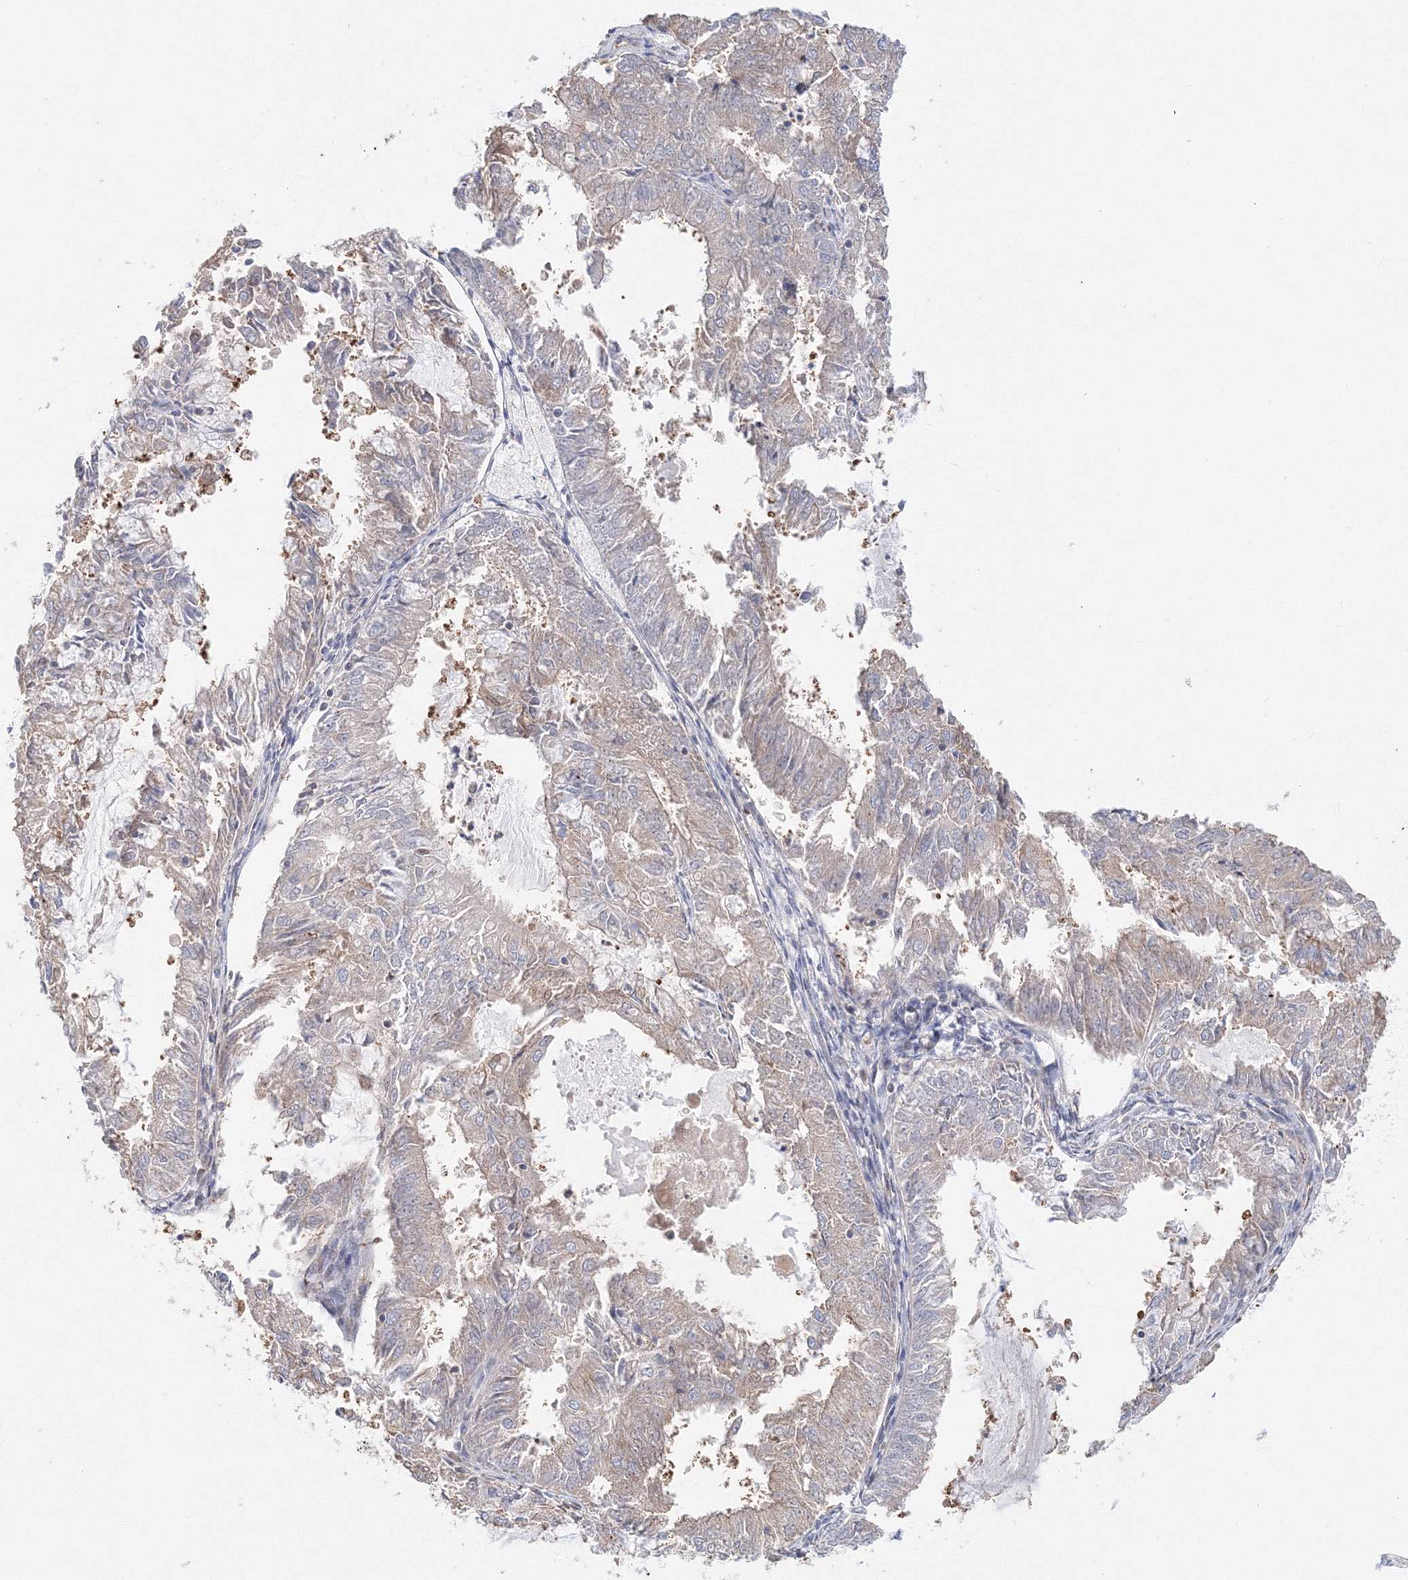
{"staining": {"intensity": "weak", "quantity": "<25%", "location": "cytoplasmic/membranous"}, "tissue": "endometrial cancer", "cell_type": "Tumor cells", "image_type": "cancer", "snomed": [{"axis": "morphology", "description": "Adenocarcinoma, NOS"}, {"axis": "topography", "description": "Endometrium"}], "caption": "Tumor cells show no significant expression in endometrial cancer.", "gene": "ARHGAP21", "patient": {"sex": "female", "age": 57}}